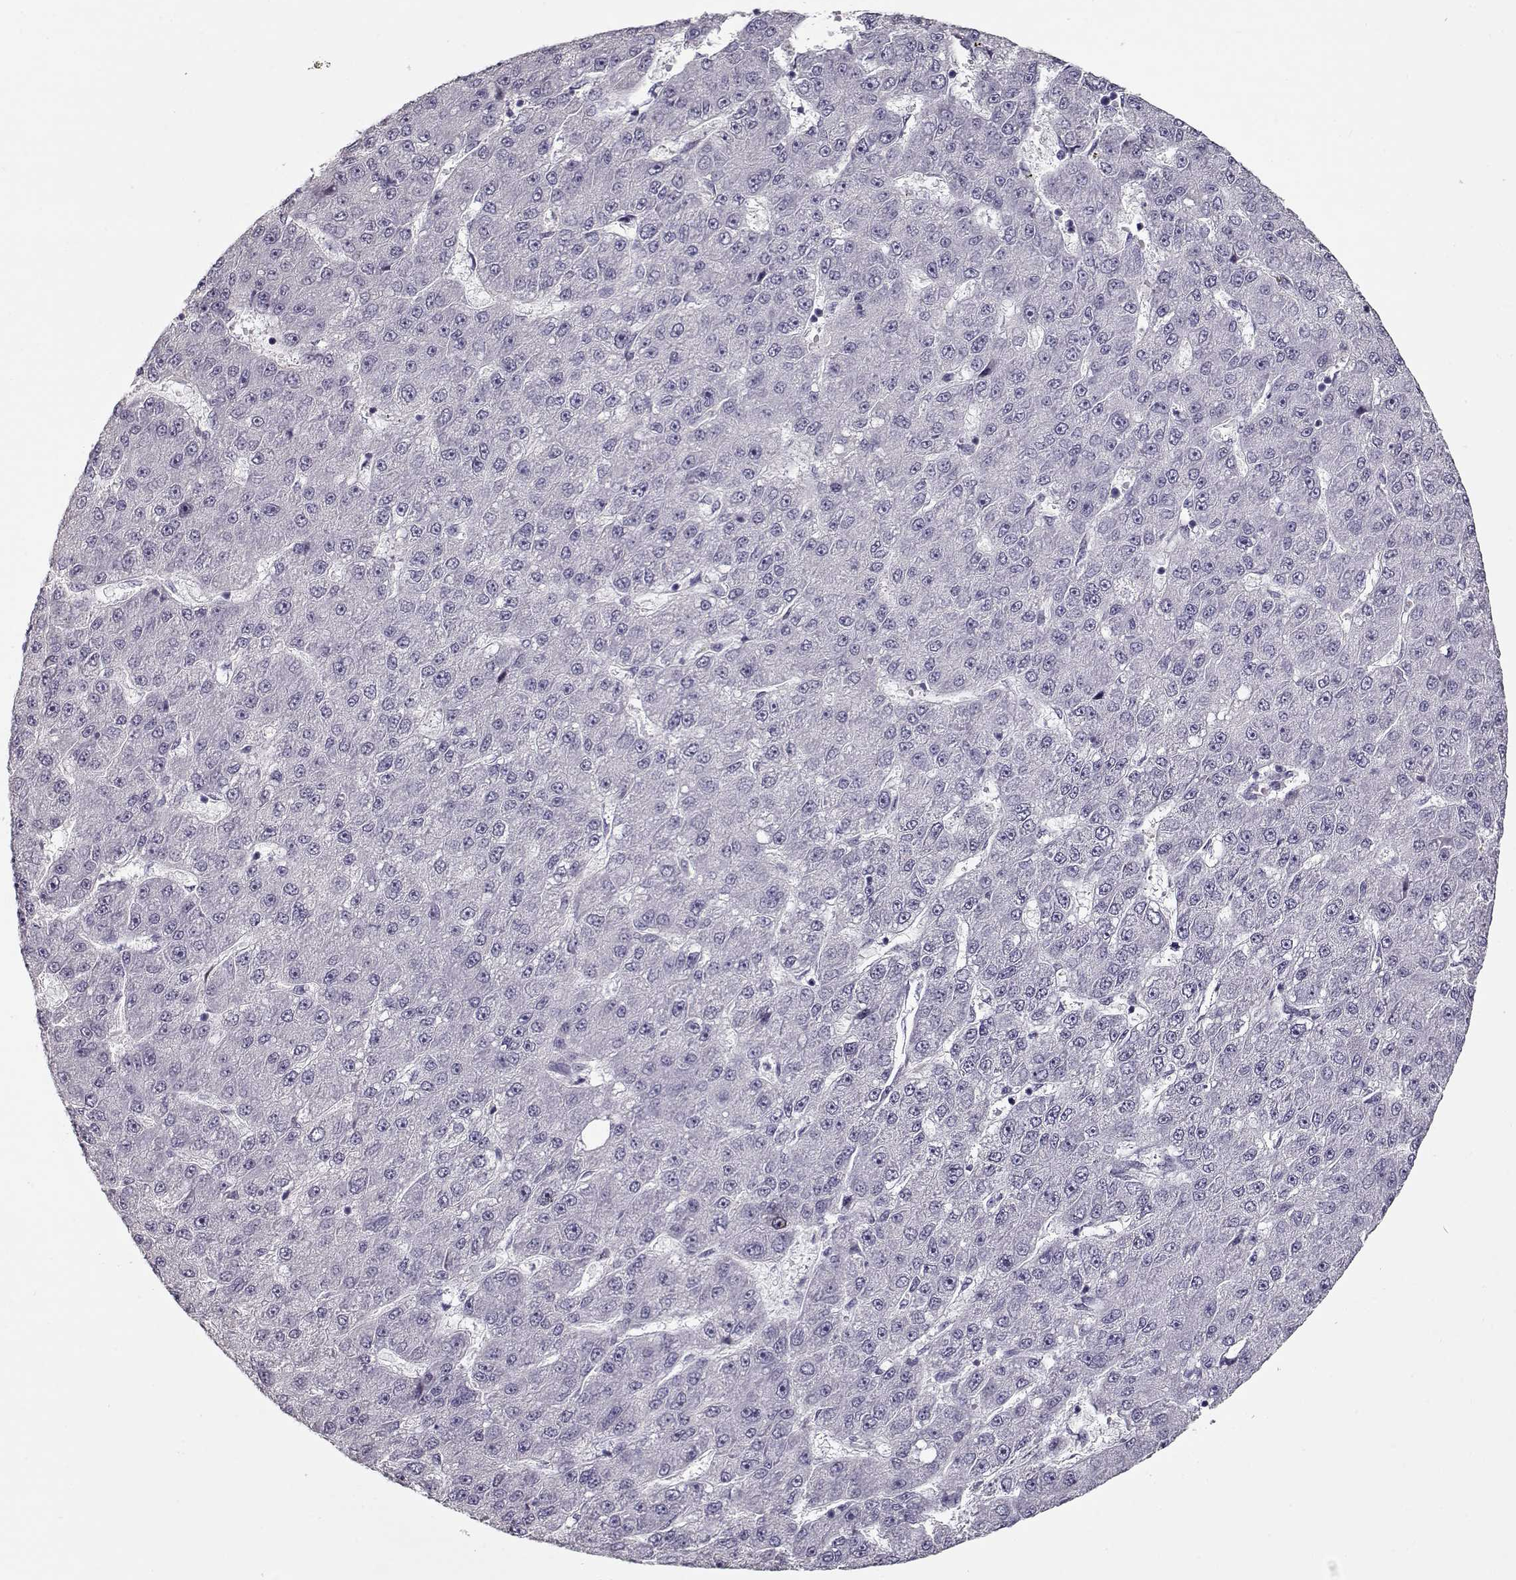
{"staining": {"intensity": "negative", "quantity": "none", "location": "none"}, "tissue": "liver cancer", "cell_type": "Tumor cells", "image_type": "cancer", "snomed": [{"axis": "morphology", "description": "Carcinoma, Hepatocellular, NOS"}, {"axis": "topography", "description": "Liver"}], "caption": "An immunohistochemistry photomicrograph of liver cancer is shown. There is no staining in tumor cells of liver cancer. The staining is performed using DAB brown chromogen with nuclei counter-stained in using hematoxylin.", "gene": "PRMT8", "patient": {"sex": "male", "age": 67}}